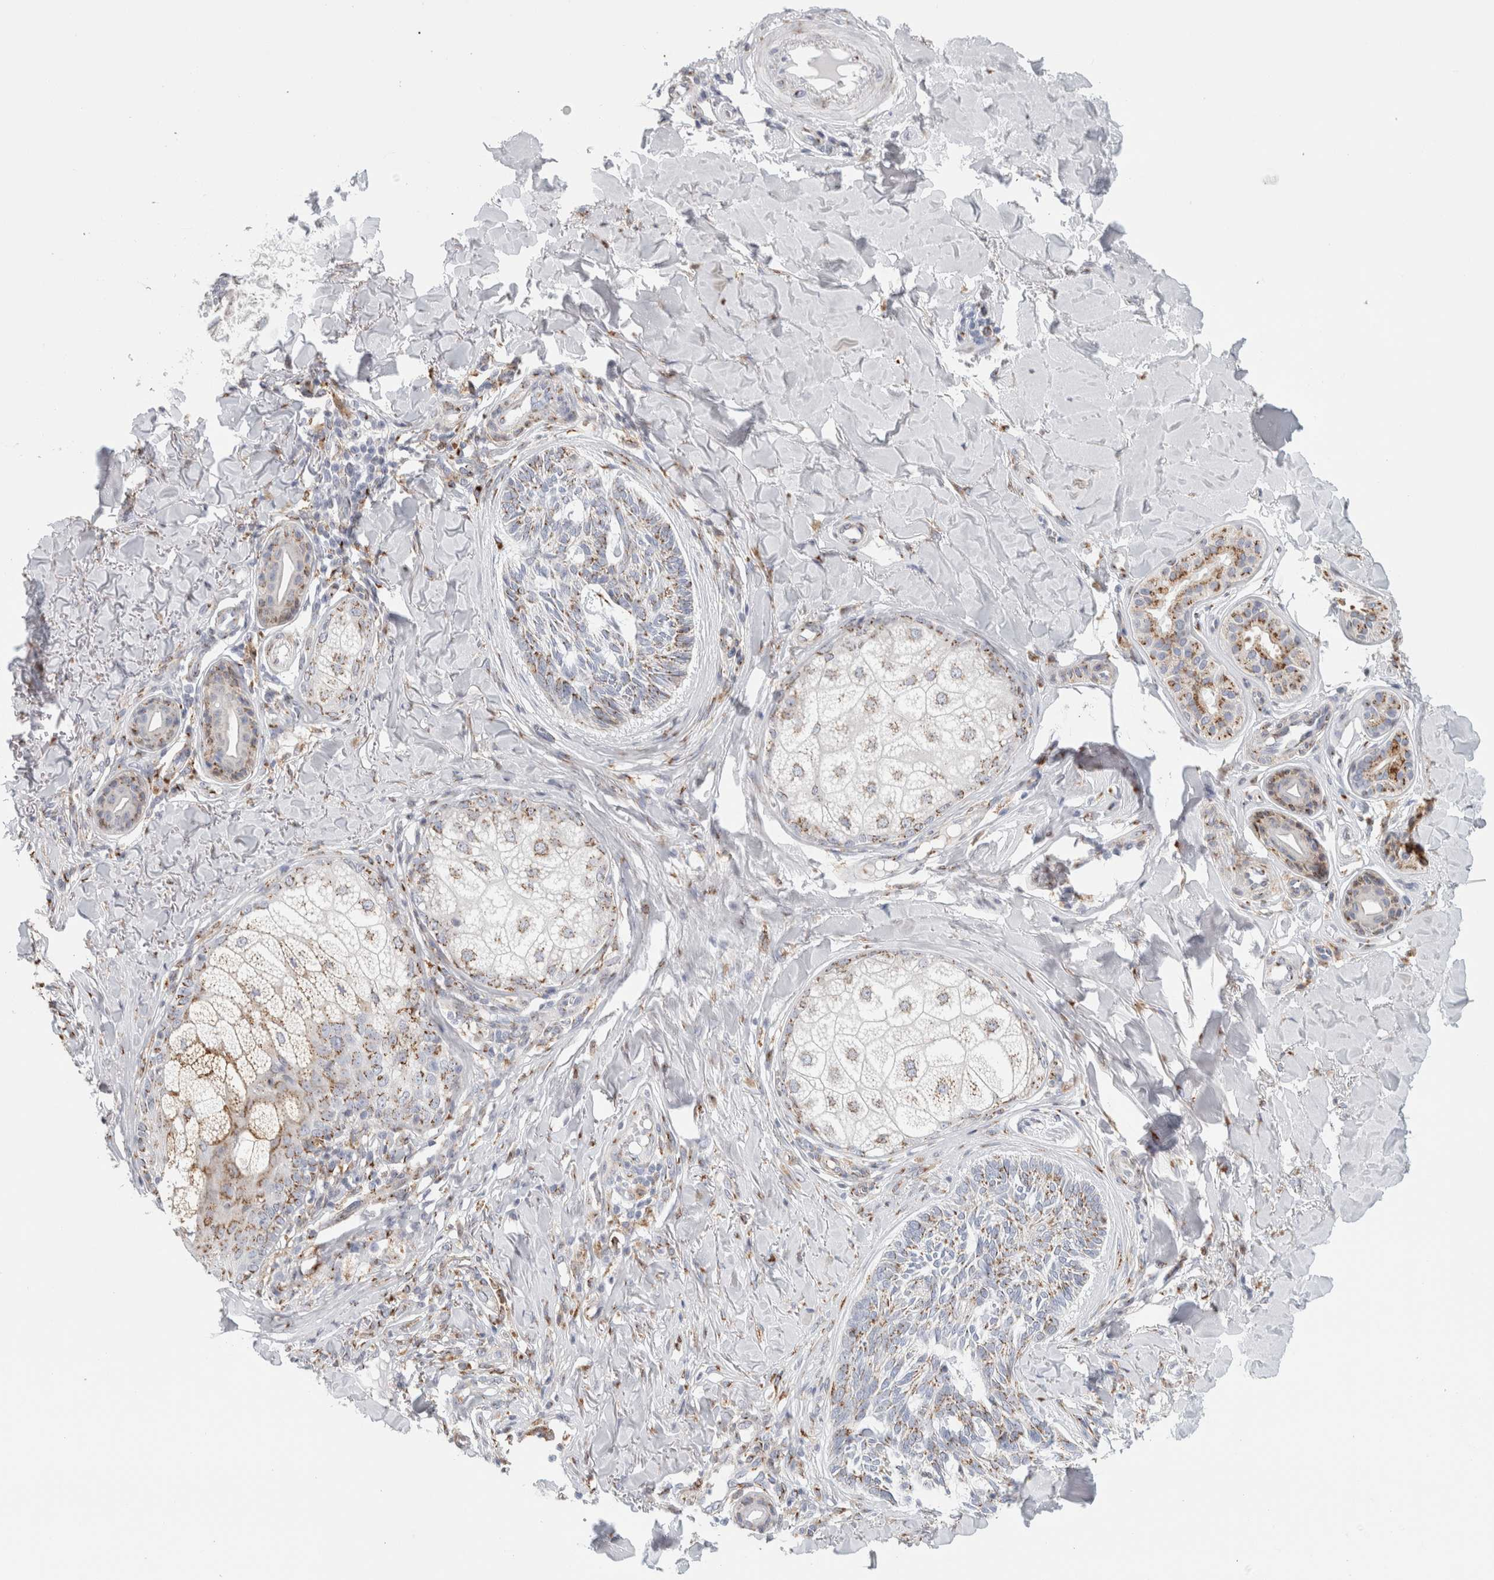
{"staining": {"intensity": "weak", "quantity": ">75%", "location": "cytoplasmic/membranous"}, "tissue": "skin cancer", "cell_type": "Tumor cells", "image_type": "cancer", "snomed": [{"axis": "morphology", "description": "Basal cell carcinoma"}, {"axis": "topography", "description": "Skin"}], "caption": "A histopathology image of human skin cancer stained for a protein exhibits weak cytoplasmic/membranous brown staining in tumor cells.", "gene": "MCFD2", "patient": {"sex": "male", "age": 43}}